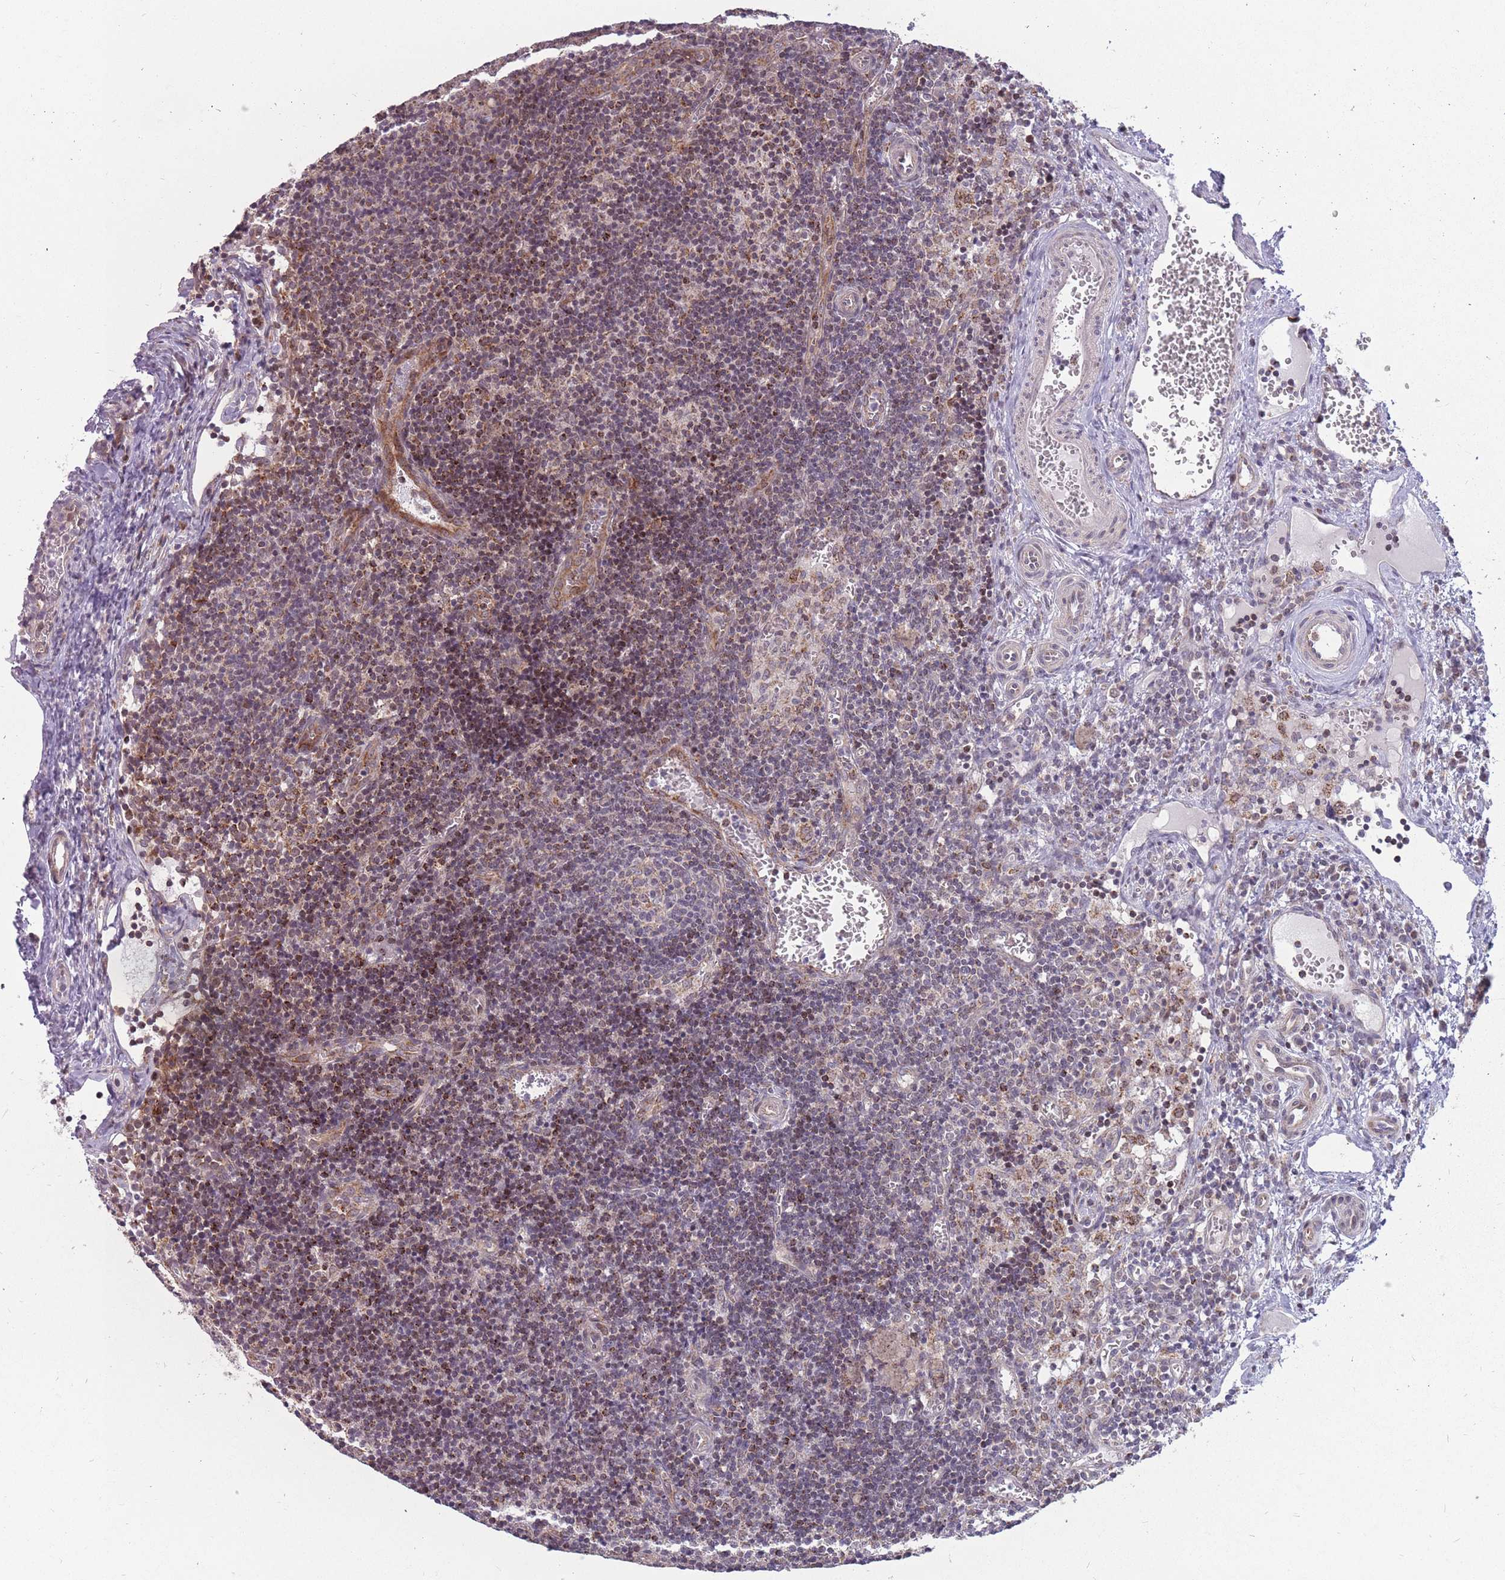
{"staining": {"intensity": "moderate", "quantity": "25%-75%", "location": "cytoplasmic/membranous"}, "tissue": "lymph node", "cell_type": "Germinal center cells", "image_type": "normal", "snomed": [{"axis": "morphology", "description": "Normal tissue, NOS"}, {"axis": "topography", "description": "Lymph node"}], "caption": "Normal lymph node demonstrates moderate cytoplasmic/membranous positivity in approximately 25%-75% of germinal center cells, visualized by immunohistochemistry.", "gene": "DPYSL4", "patient": {"sex": "female", "age": 37}}